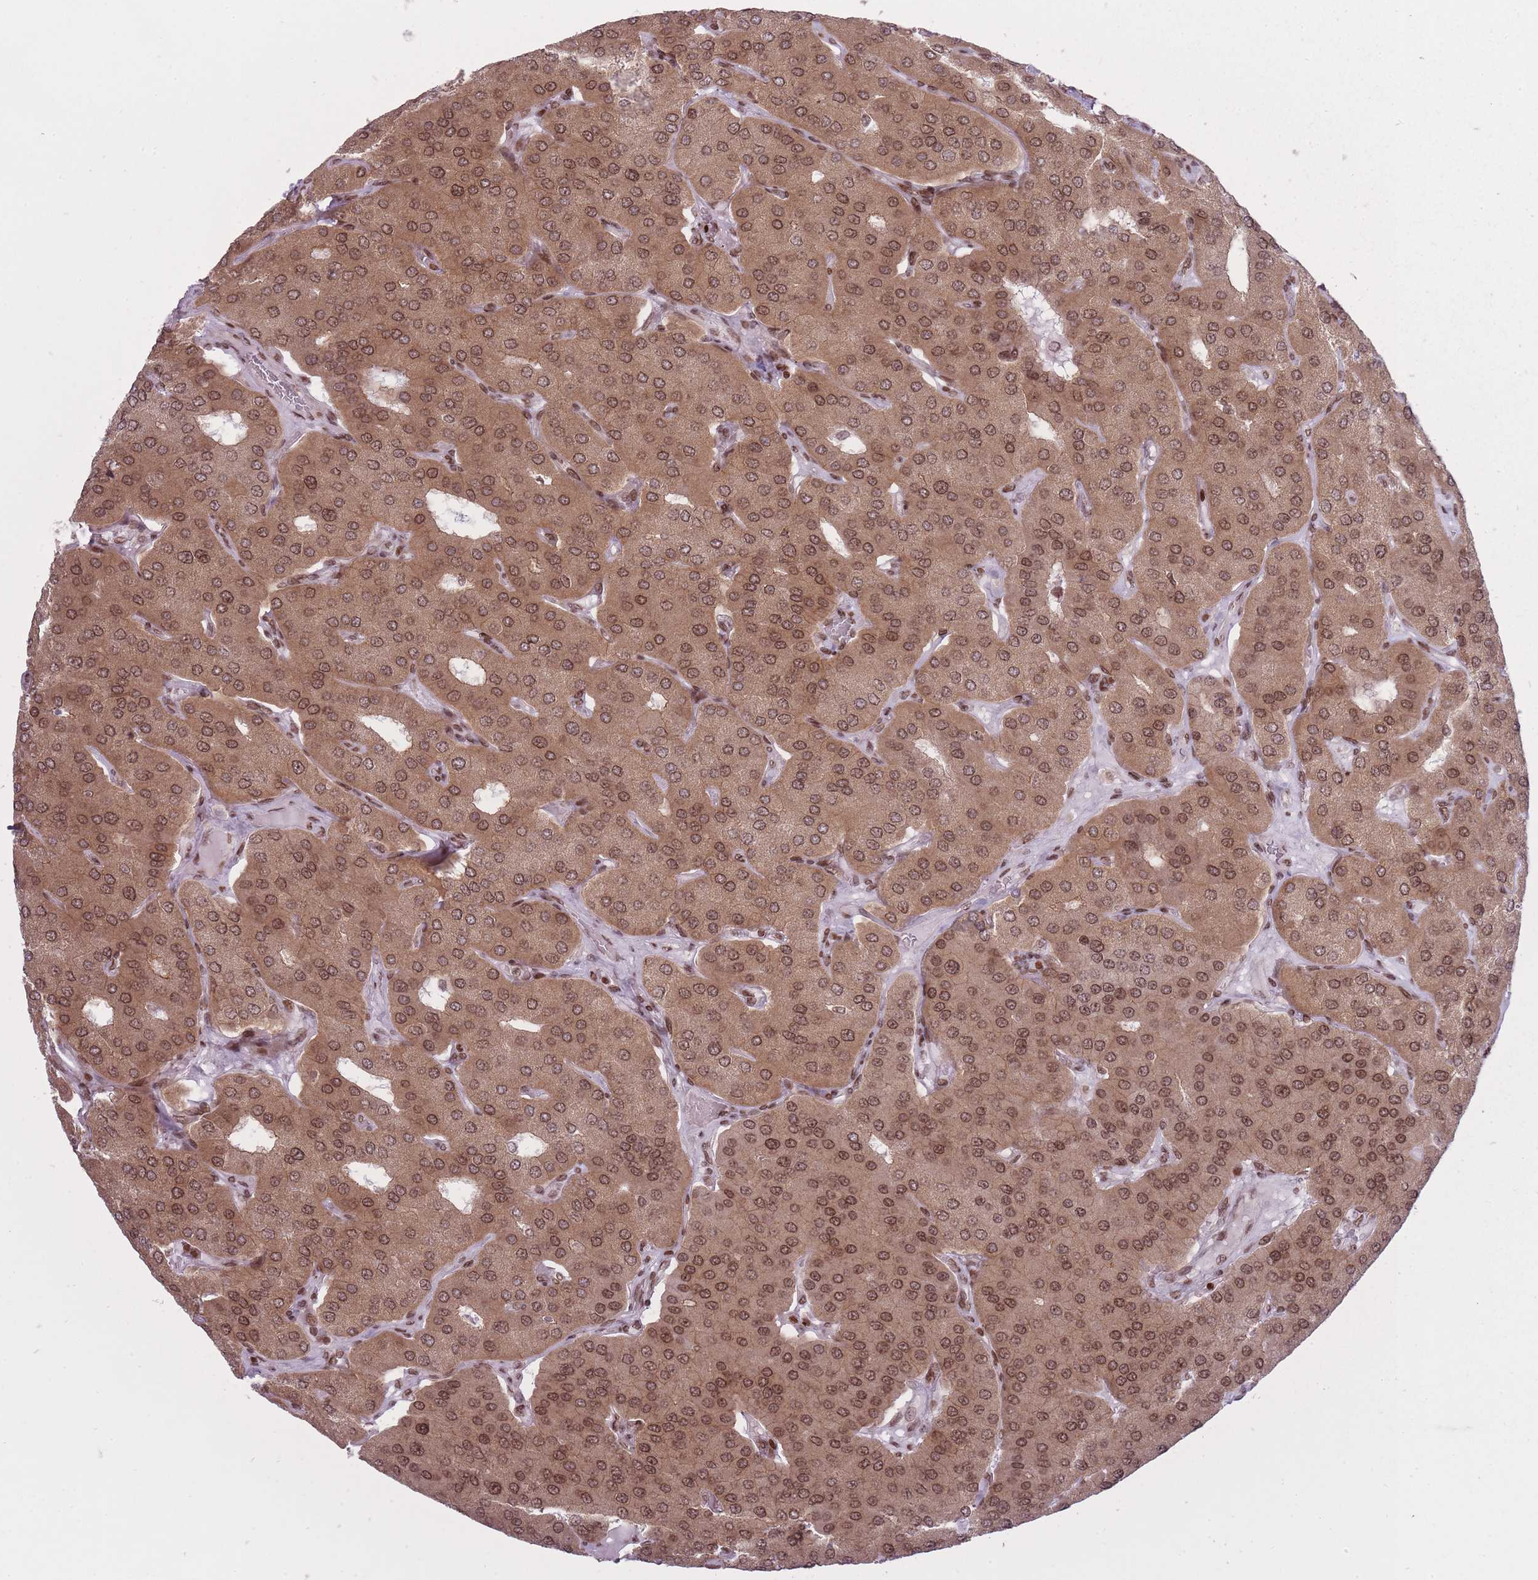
{"staining": {"intensity": "moderate", "quantity": ">75%", "location": "cytoplasmic/membranous,nuclear"}, "tissue": "parathyroid gland", "cell_type": "Glandular cells", "image_type": "normal", "snomed": [{"axis": "morphology", "description": "Normal tissue, NOS"}, {"axis": "morphology", "description": "Adenoma, NOS"}, {"axis": "topography", "description": "Parathyroid gland"}], "caption": "Immunohistochemical staining of unremarkable parathyroid gland demonstrates moderate cytoplasmic/membranous,nuclear protein staining in about >75% of glandular cells. The protein of interest is shown in brown color, while the nuclei are stained blue.", "gene": "TMC6", "patient": {"sex": "female", "age": 86}}